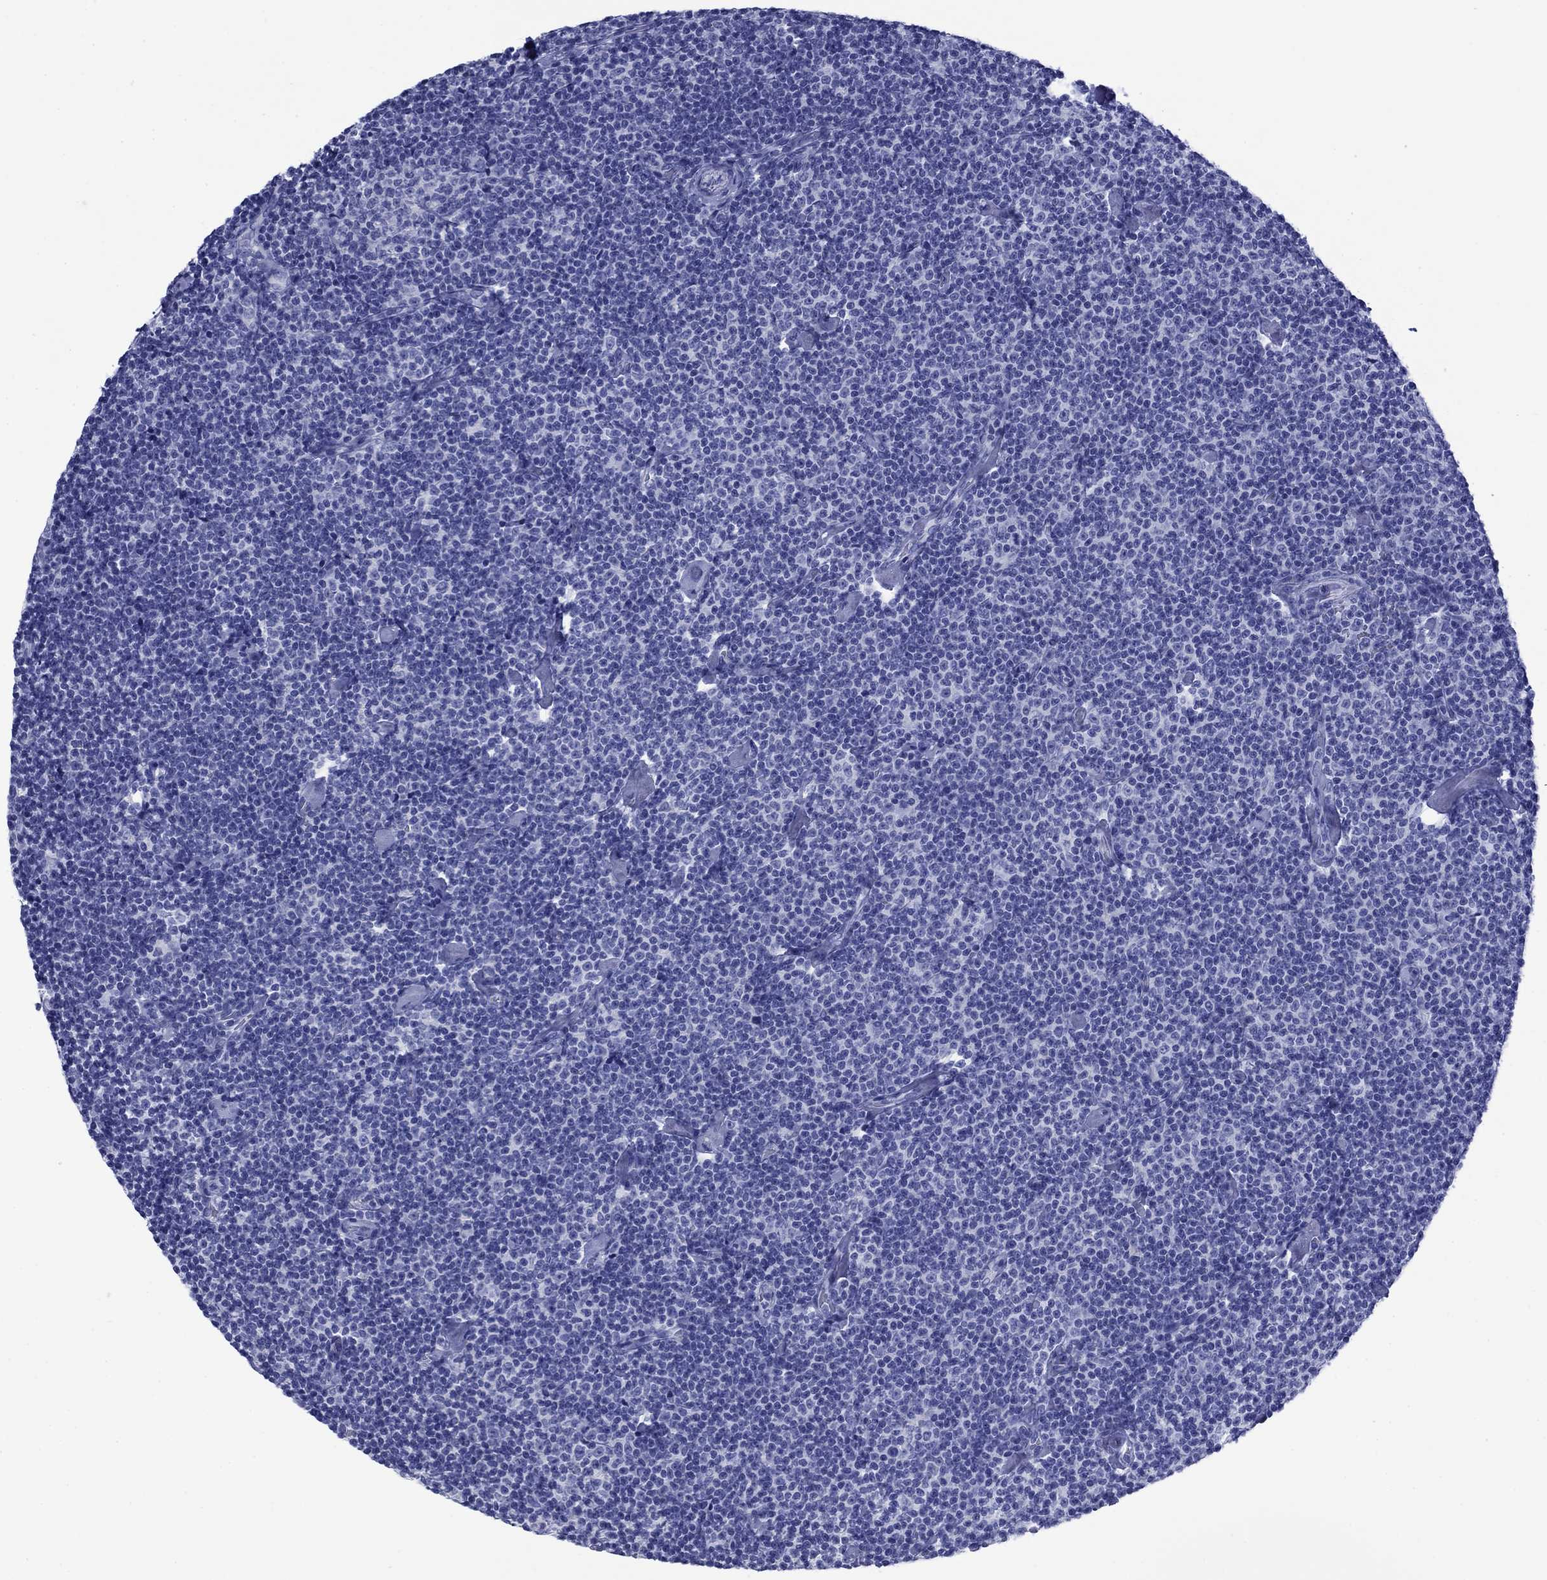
{"staining": {"intensity": "negative", "quantity": "none", "location": "none"}, "tissue": "lymphoma", "cell_type": "Tumor cells", "image_type": "cancer", "snomed": [{"axis": "morphology", "description": "Malignant lymphoma, non-Hodgkin's type, Low grade"}, {"axis": "topography", "description": "Lymph node"}], "caption": "DAB immunohistochemical staining of human lymphoma demonstrates no significant expression in tumor cells.", "gene": "GIP", "patient": {"sex": "male", "age": 81}}